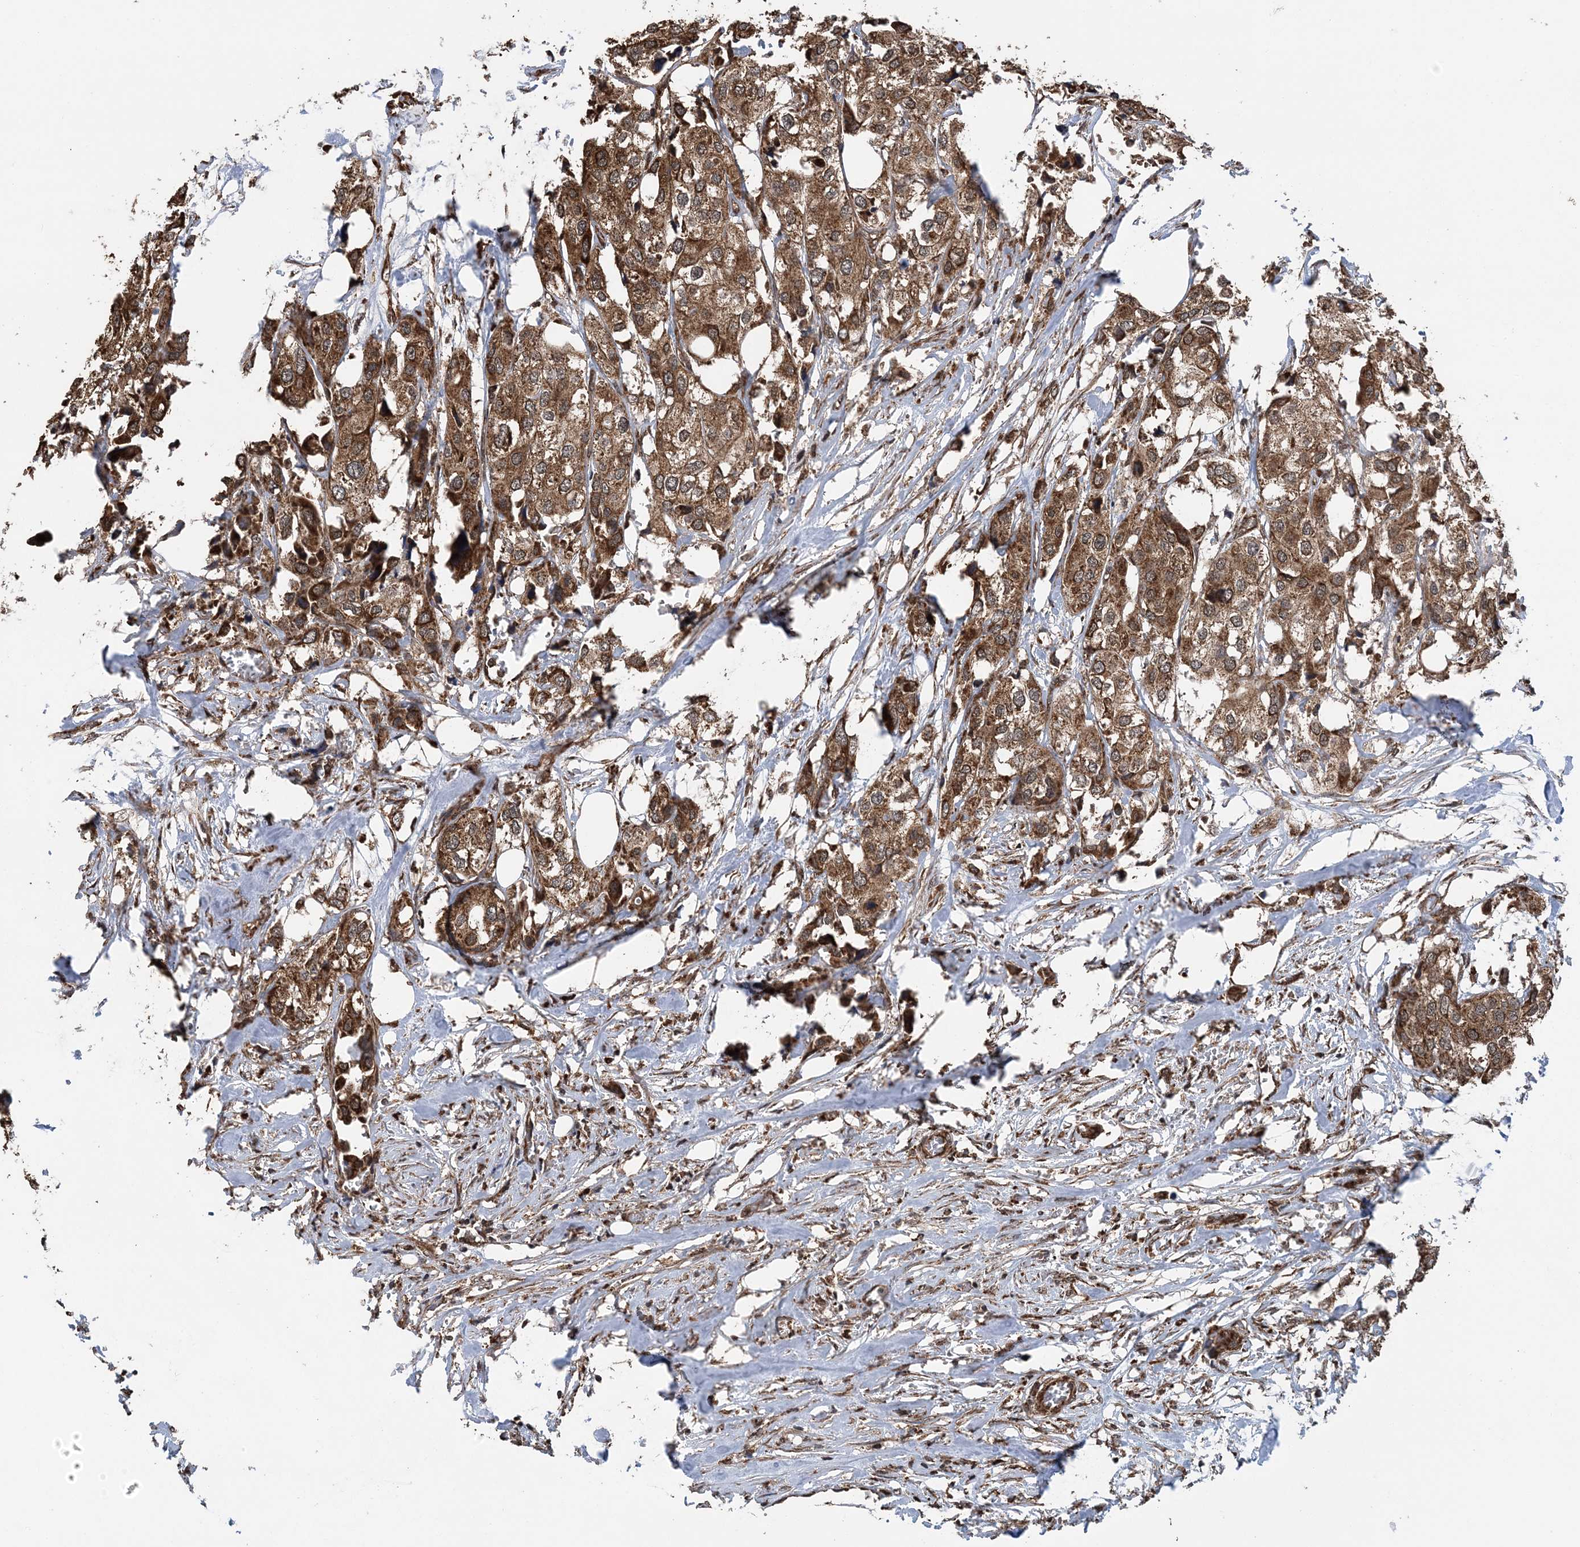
{"staining": {"intensity": "moderate", "quantity": ">75%", "location": "cytoplasmic/membranous"}, "tissue": "urothelial cancer", "cell_type": "Tumor cells", "image_type": "cancer", "snomed": [{"axis": "morphology", "description": "Urothelial carcinoma, High grade"}, {"axis": "topography", "description": "Urinary bladder"}], "caption": "Moderate cytoplasmic/membranous positivity is present in approximately >75% of tumor cells in urothelial cancer.", "gene": "PCBP1", "patient": {"sex": "male", "age": 64}}